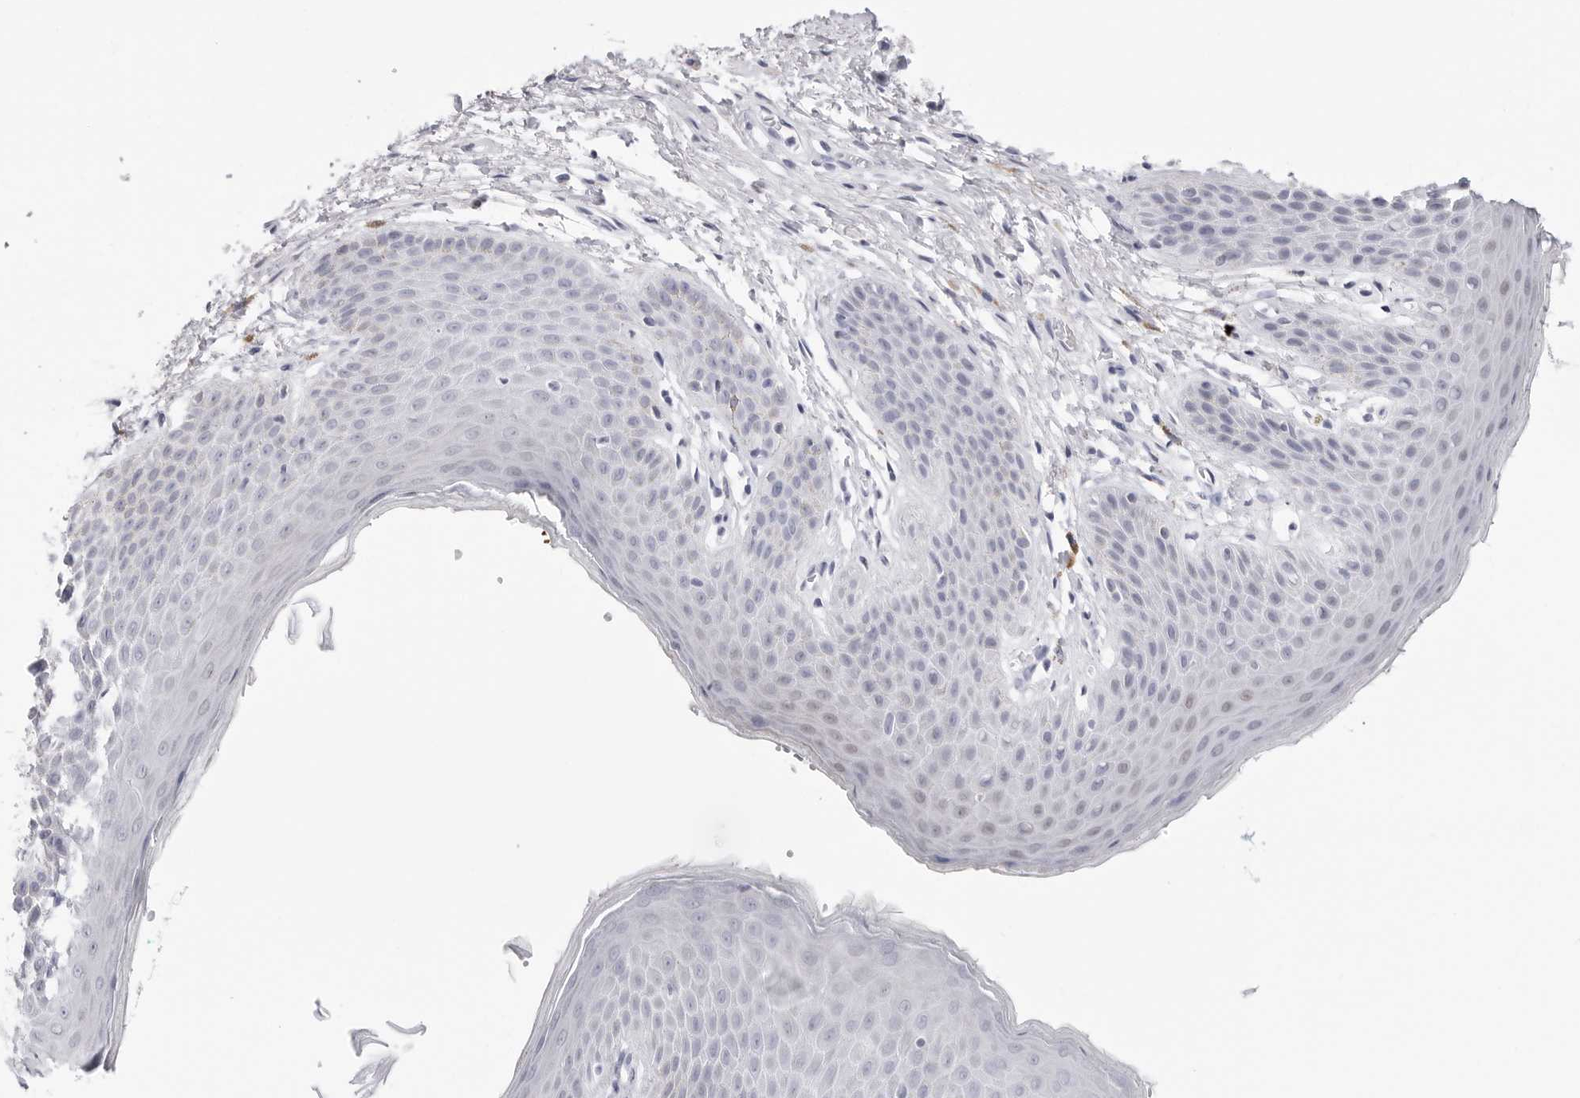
{"staining": {"intensity": "negative", "quantity": "none", "location": "none"}, "tissue": "skin", "cell_type": "Epidermal cells", "image_type": "normal", "snomed": [{"axis": "morphology", "description": "Normal tissue, NOS"}, {"axis": "topography", "description": "Anal"}], "caption": "An immunohistochemistry image of unremarkable skin is shown. There is no staining in epidermal cells of skin. (DAB immunohistochemistry (IHC) with hematoxylin counter stain).", "gene": "TSSK1B", "patient": {"sex": "male", "age": 74}}